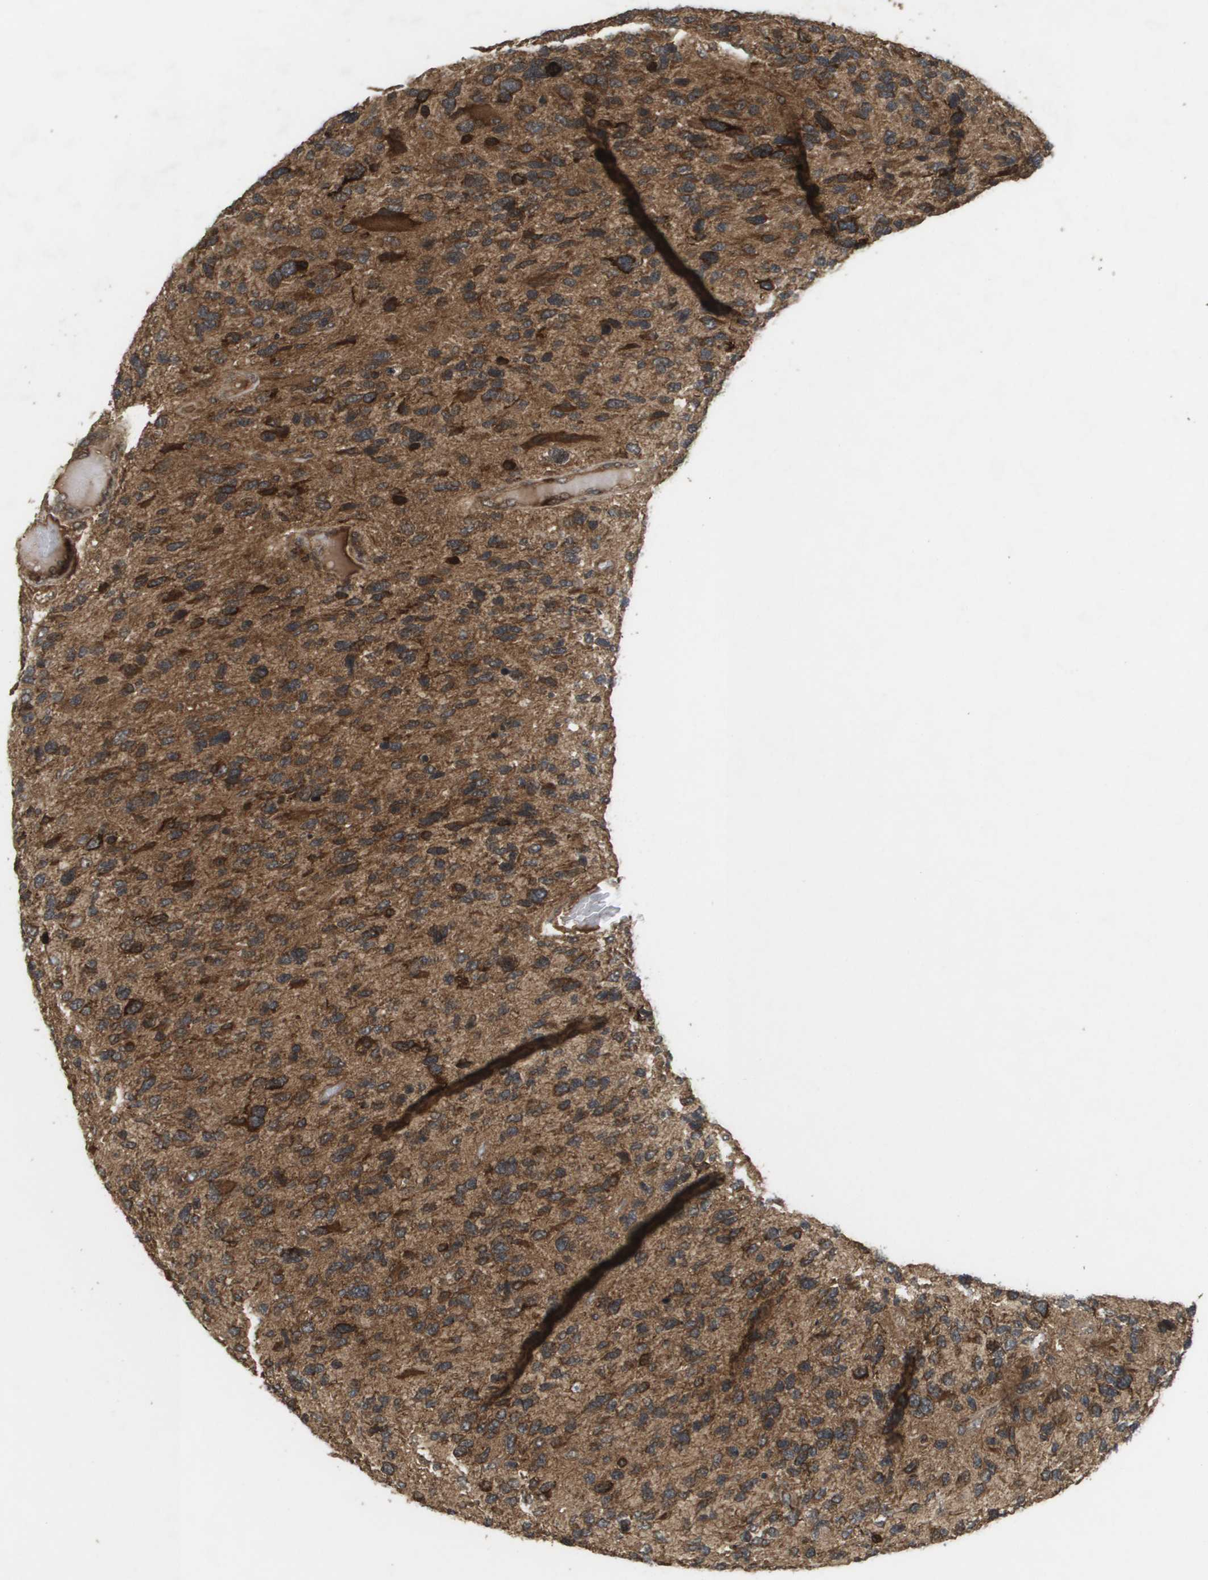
{"staining": {"intensity": "strong", "quantity": ">75%", "location": "cytoplasmic/membranous,nuclear"}, "tissue": "glioma", "cell_type": "Tumor cells", "image_type": "cancer", "snomed": [{"axis": "morphology", "description": "Glioma, malignant, High grade"}, {"axis": "topography", "description": "Brain"}], "caption": "Immunohistochemical staining of glioma displays strong cytoplasmic/membranous and nuclear protein positivity in approximately >75% of tumor cells.", "gene": "KIF11", "patient": {"sex": "female", "age": 58}}